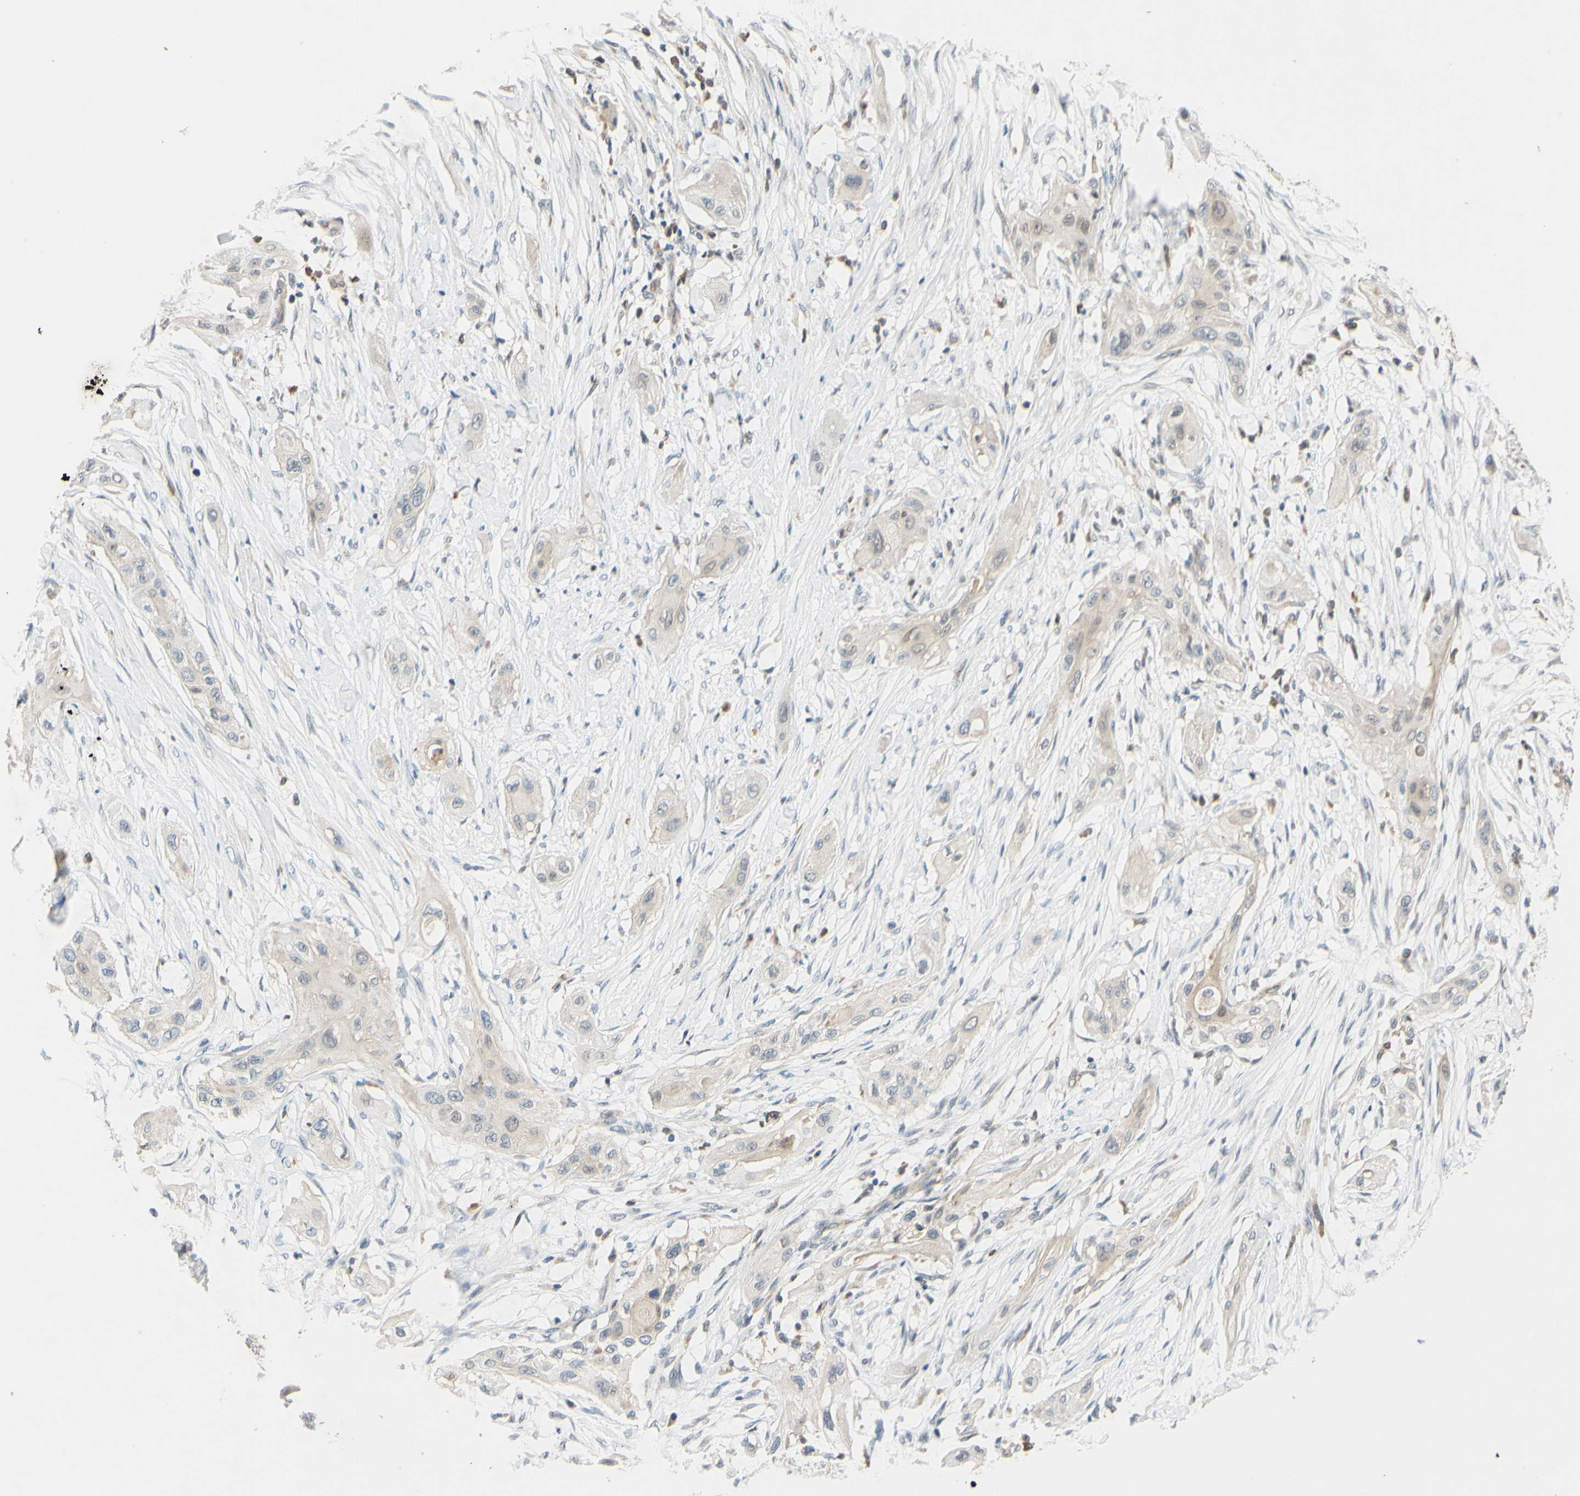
{"staining": {"intensity": "weak", "quantity": "25%-75%", "location": "cytoplasmic/membranous"}, "tissue": "lung cancer", "cell_type": "Tumor cells", "image_type": "cancer", "snomed": [{"axis": "morphology", "description": "Squamous cell carcinoma, NOS"}, {"axis": "topography", "description": "Lung"}], "caption": "IHC (DAB (3,3'-diaminobenzidine)) staining of human lung squamous cell carcinoma displays weak cytoplasmic/membranous protein staining in about 25%-75% of tumor cells.", "gene": "GATA1", "patient": {"sex": "female", "age": 47}}